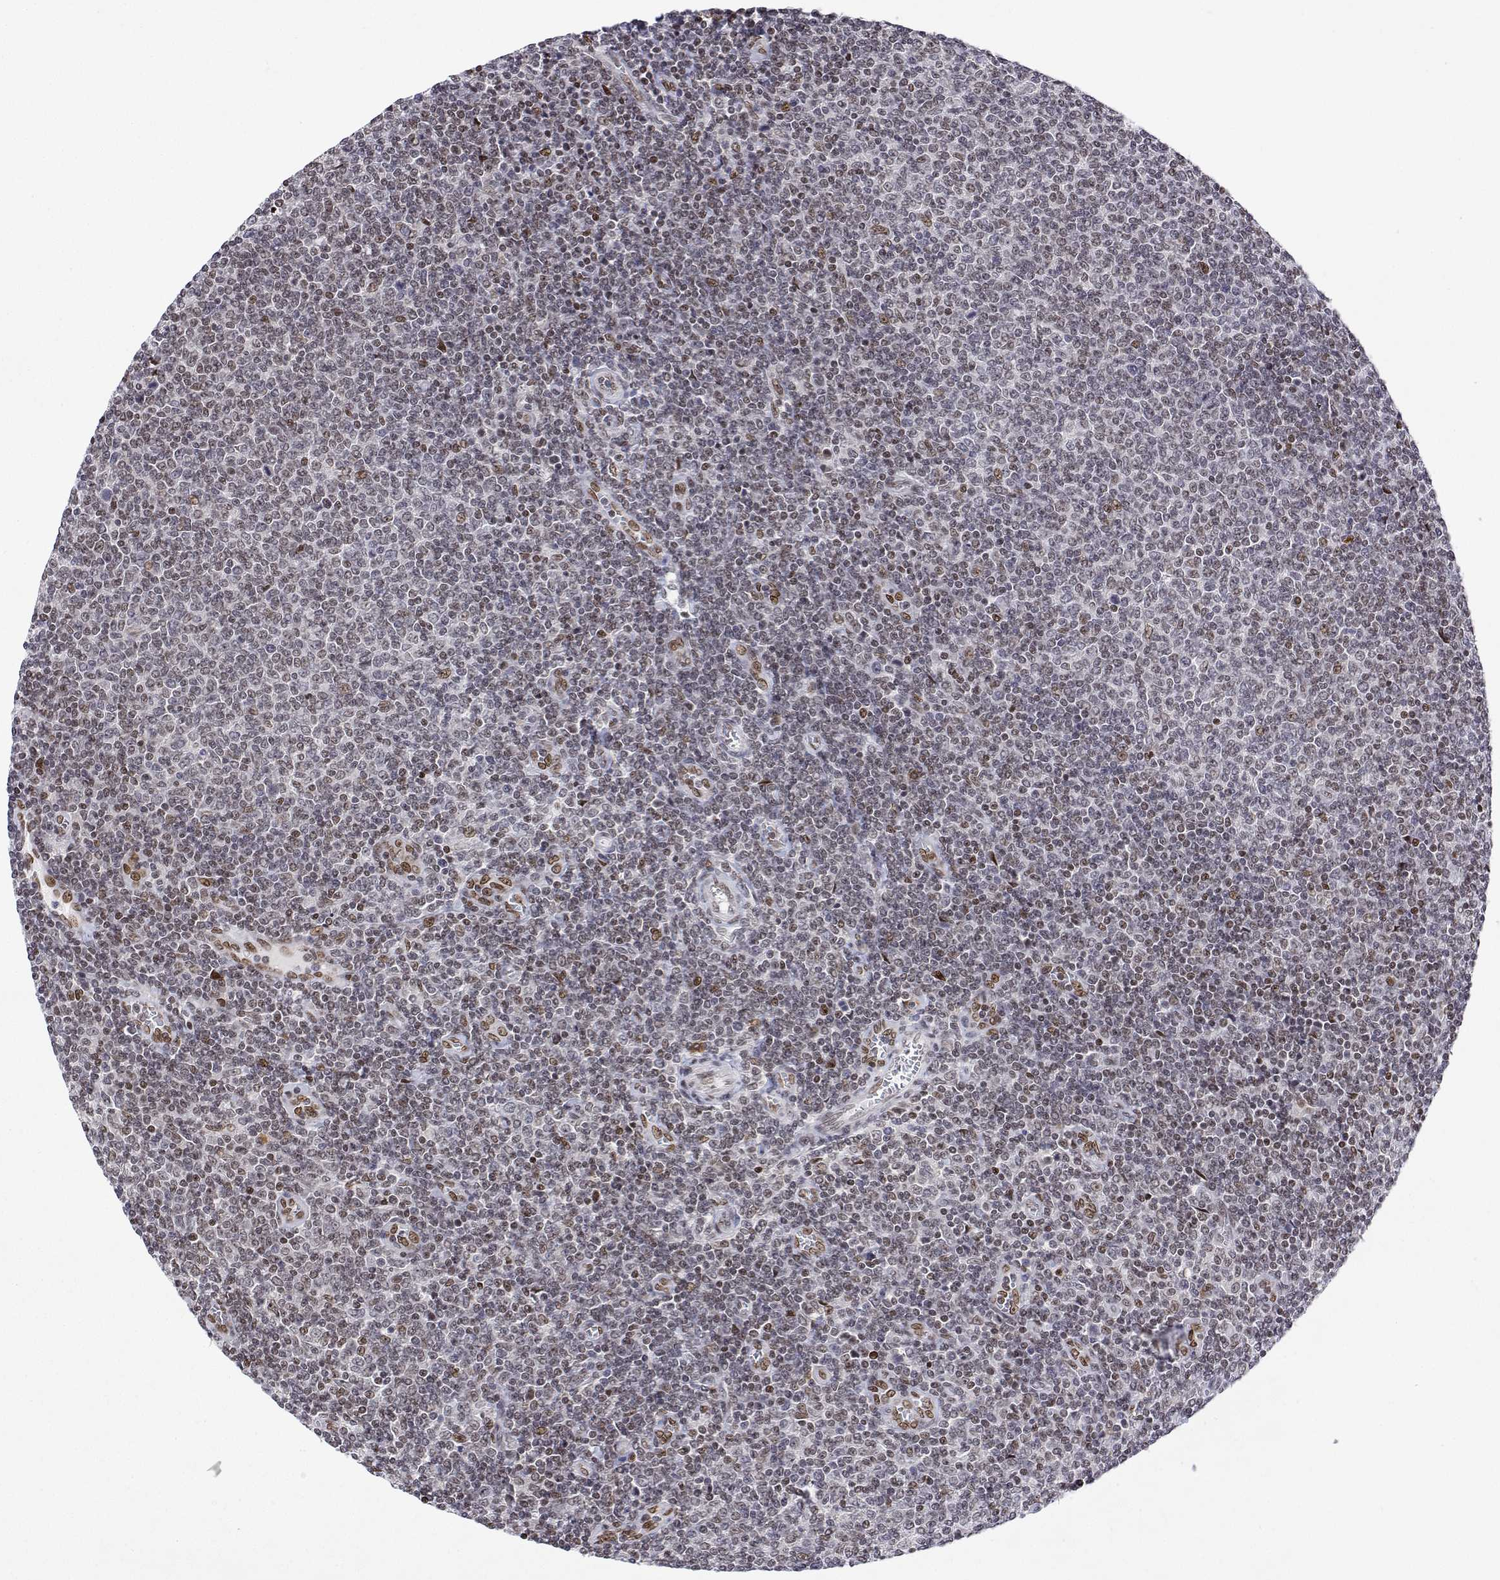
{"staining": {"intensity": "moderate", "quantity": "25%-75%", "location": "nuclear"}, "tissue": "lymphoma", "cell_type": "Tumor cells", "image_type": "cancer", "snomed": [{"axis": "morphology", "description": "Malignant lymphoma, non-Hodgkin's type, Low grade"}, {"axis": "topography", "description": "Lymph node"}], "caption": "DAB immunohistochemical staining of lymphoma shows moderate nuclear protein staining in about 25%-75% of tumor cells. (Brightfield microscopy of DAB IHC at high magnification).", "gene": "XPC", "patient": {"sex": "male", "age": 52}}